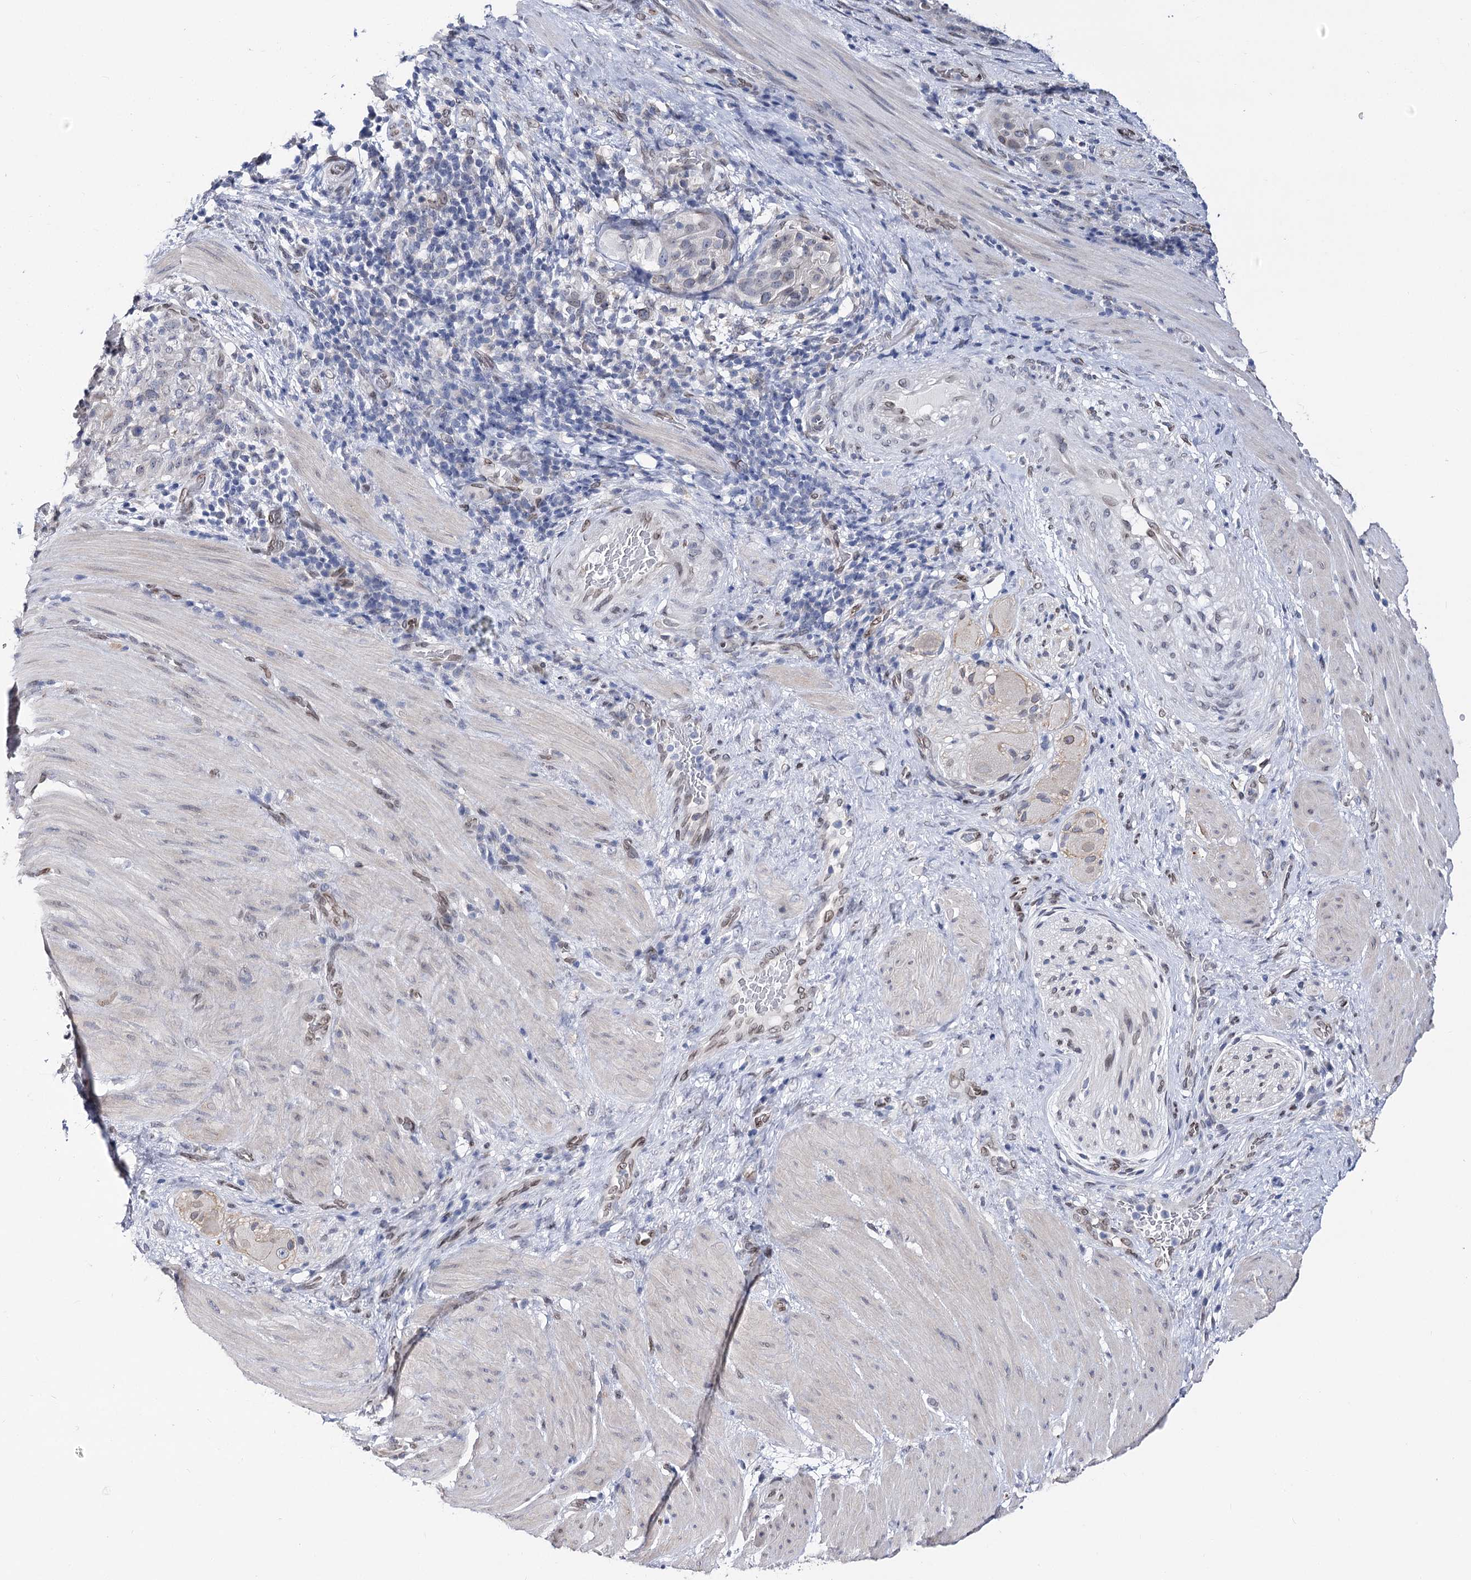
{"staining": {"intensity": "negative", "quantity": "none", "location": "none"}, "tissue": "stomach cancer", "cell_type": "Tumor cells", "image_type": "cancer", "snomed": [{"axis": "morphology", "description": "Adenocarcinoma, NOS"}, {"axis": "topography", "description": "Stomach"}], "caption": "Adenocarcinoma (stomach) stained for a protein using immunohistochemistry reveals no expression tumor cells.", "gene": "TMEM201", "patient": {"sex": "male", "age": 48}}